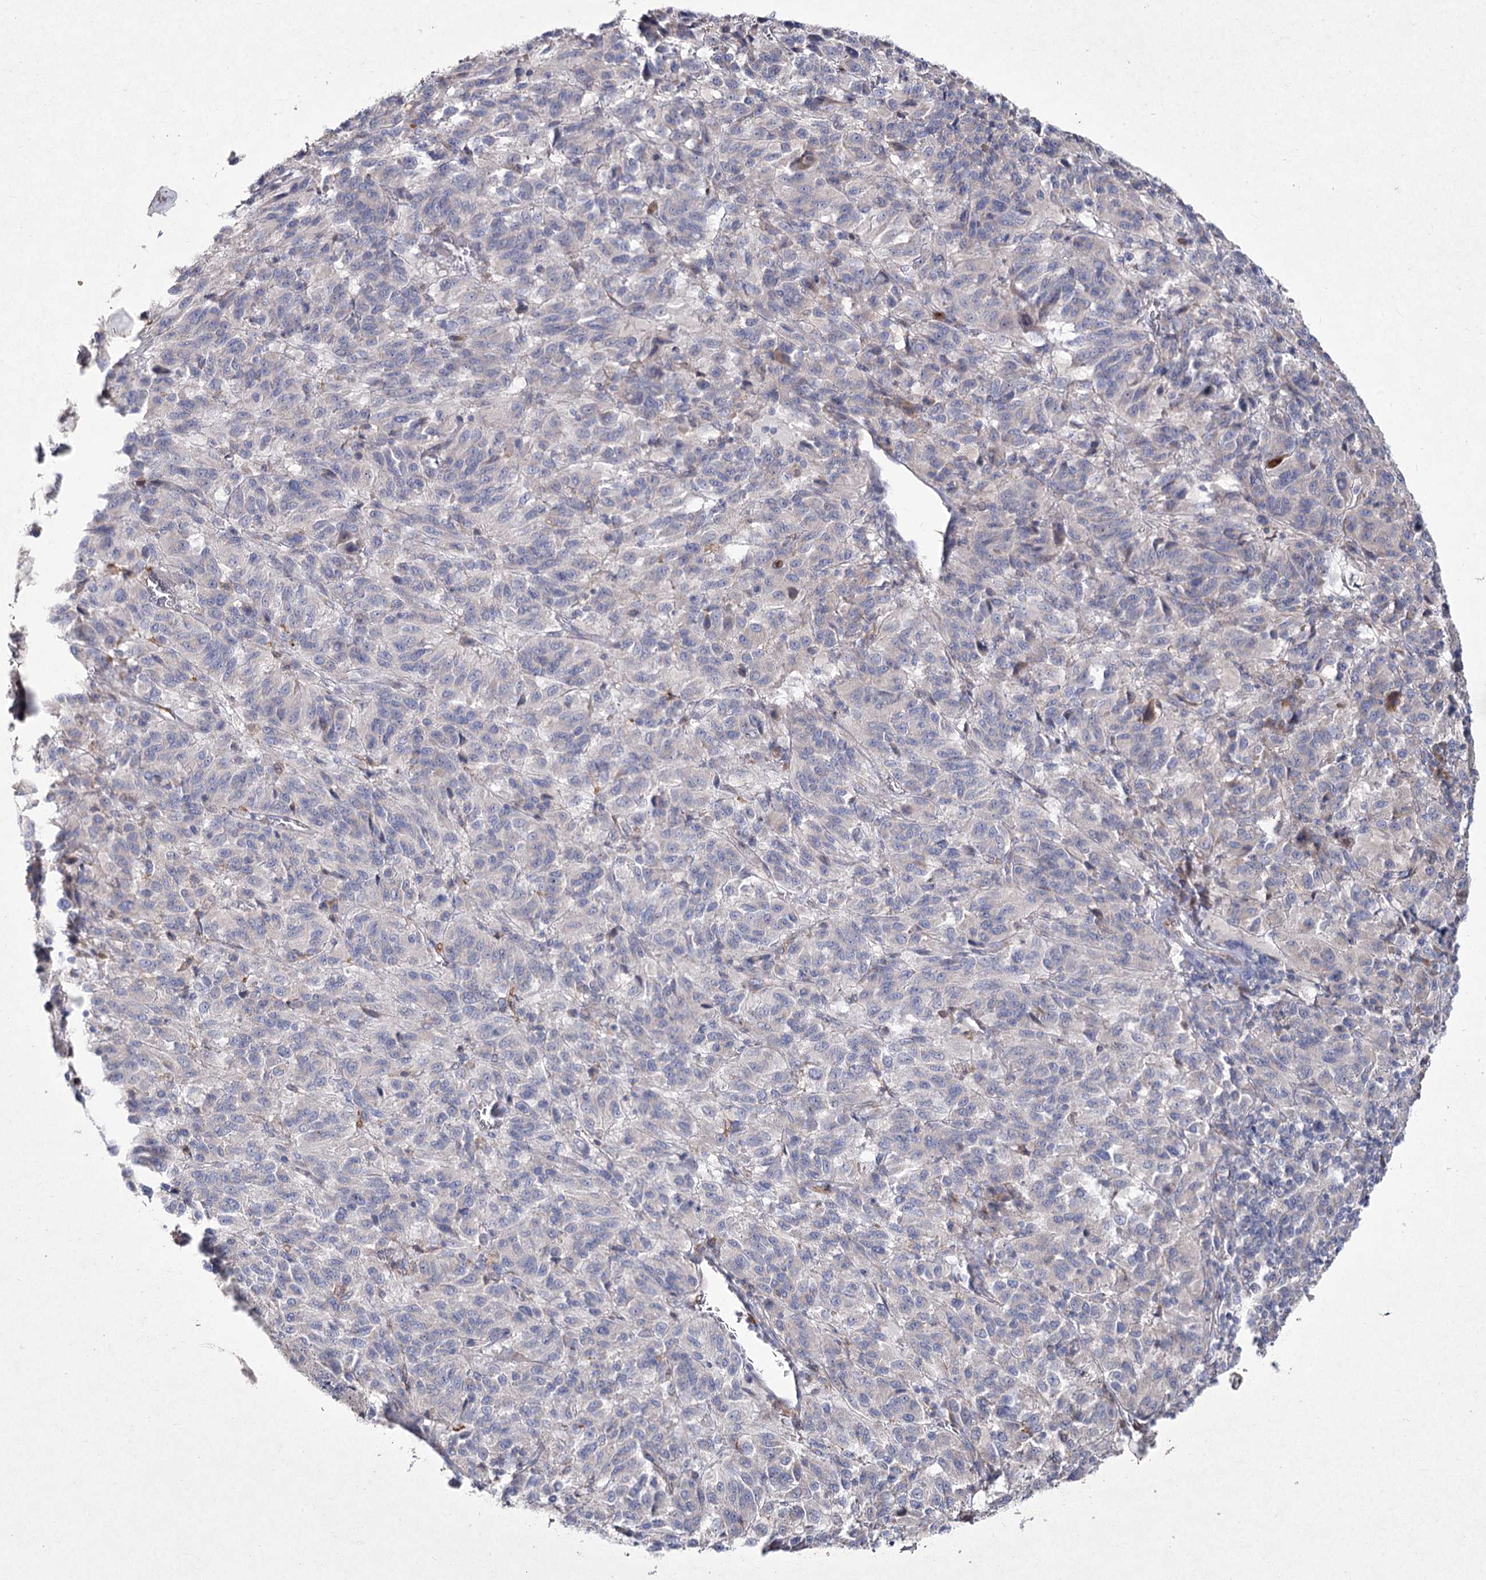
{"staining": {"intensity": "negative", "quantity": "none", "location": "none"}, "tissue": "melanoma", "cell_type": "Tumor cells", "image_type": "cancer", "snomed": [{"axis": "morphology", "description": "Malignant melanoma, Metastatic site"}, {"axis": "topography", "description": "Lung"}], "caption": "This is a image of immunohistochemistry staining of melanoma, which shows no expression in tumor cells.", "gene": "NIPAL4", "patient": {"sex": "male", "age": 64}}